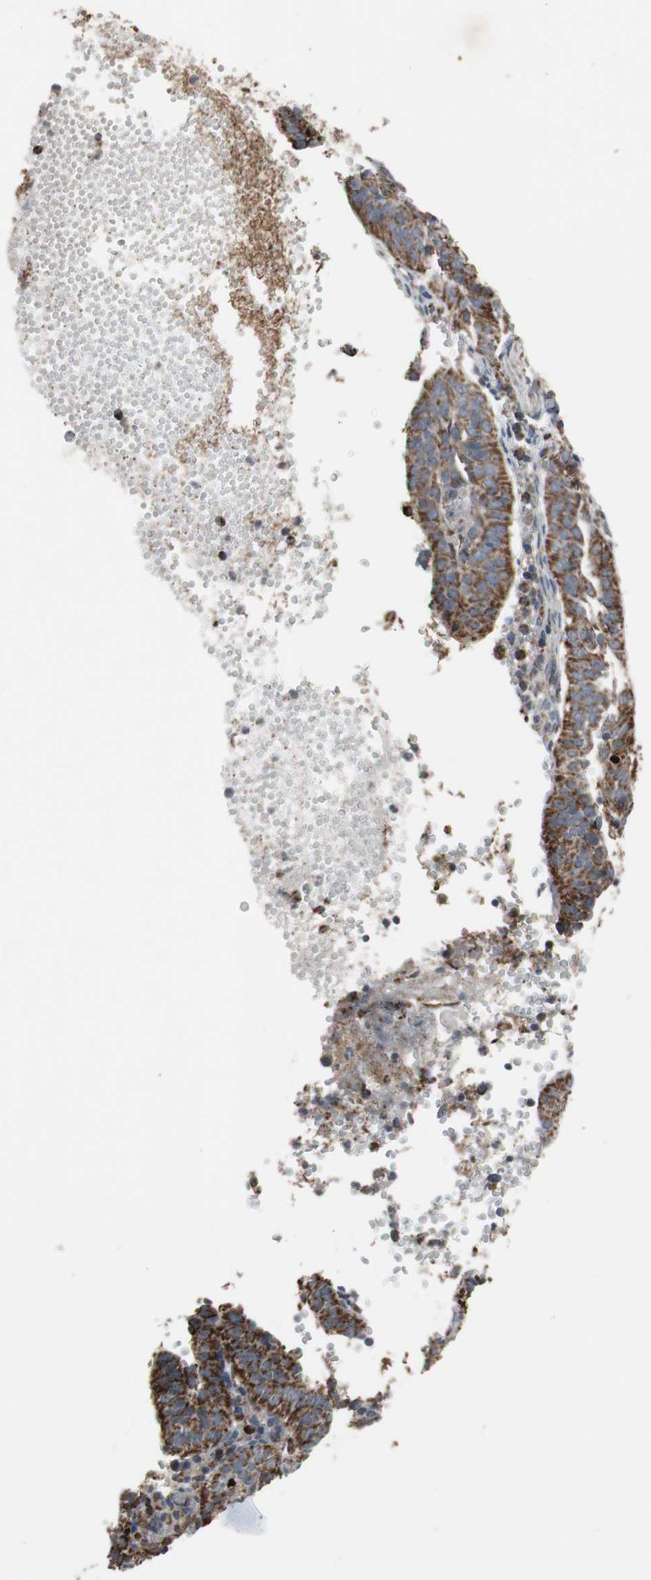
{"staining": {"intensity": "moderate", "quantity": ">75%", "location": "cytoplasmic/membranous"}, "tissue": "cervical cancer", "cell_type": "Tumor cells", "image_type": "cancer", "snomed": [{"axis": "morphology", "description": "Squamous cell carcinoma, NOS"}, {"axis": "topography", "description": "Cervix"}], "caption": "Protein expression analysis of cervical cancer (squamous cell carcinoma) exhibits moderate cytoplasmic/membranous expression in approximately >75% of tumor cells. Using DAB (3,3'-diaminobenzidine) (brown) and hematoxylin (blue) stains, captured at high magnification using brightfield microscopy.", "gene": "CPT1A", "patient": {"sex": "female", "age": 39}}